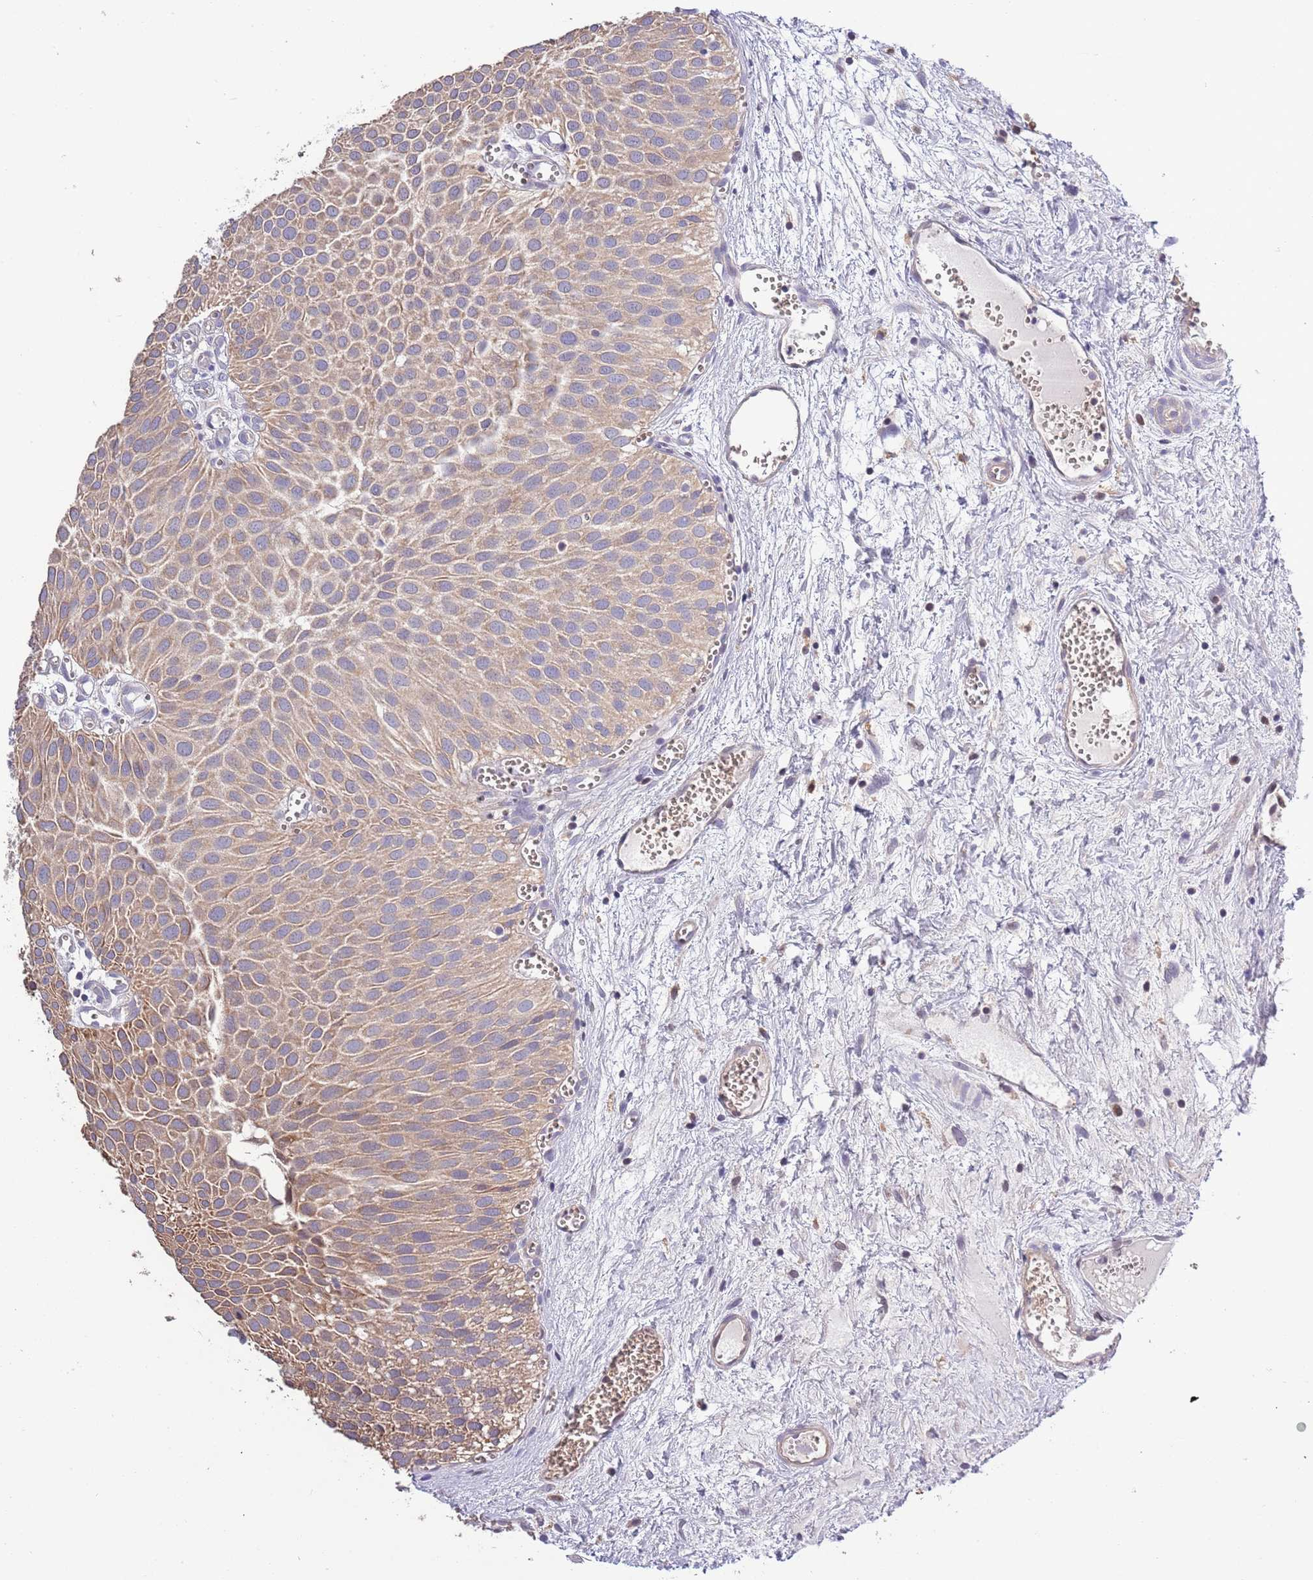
{"staining": {"intensity": "moderate", "quantity": ">75%", "location": "cytoplasmic/membranous"}, "tissue": "urothelial cancer", "cell_type": "Tumor cells", "image_type": "cancer", "snomed": [{"axis": "morphology", "description": "Urothelial carcinoma, Low grade"}, {"axis": "topography", "description": "Urinary bladder"}], "caption": "Immunohistochemistry micrograph of human urothelial carcinoma (low-grade) stained for a protein (brown), which displays medium levels of moderate cytoplasmic/membranous positivity in approximately >75% of tumor cells.", "gene": "LIPJ", "patient": {"sex": "male", "age": 88}}